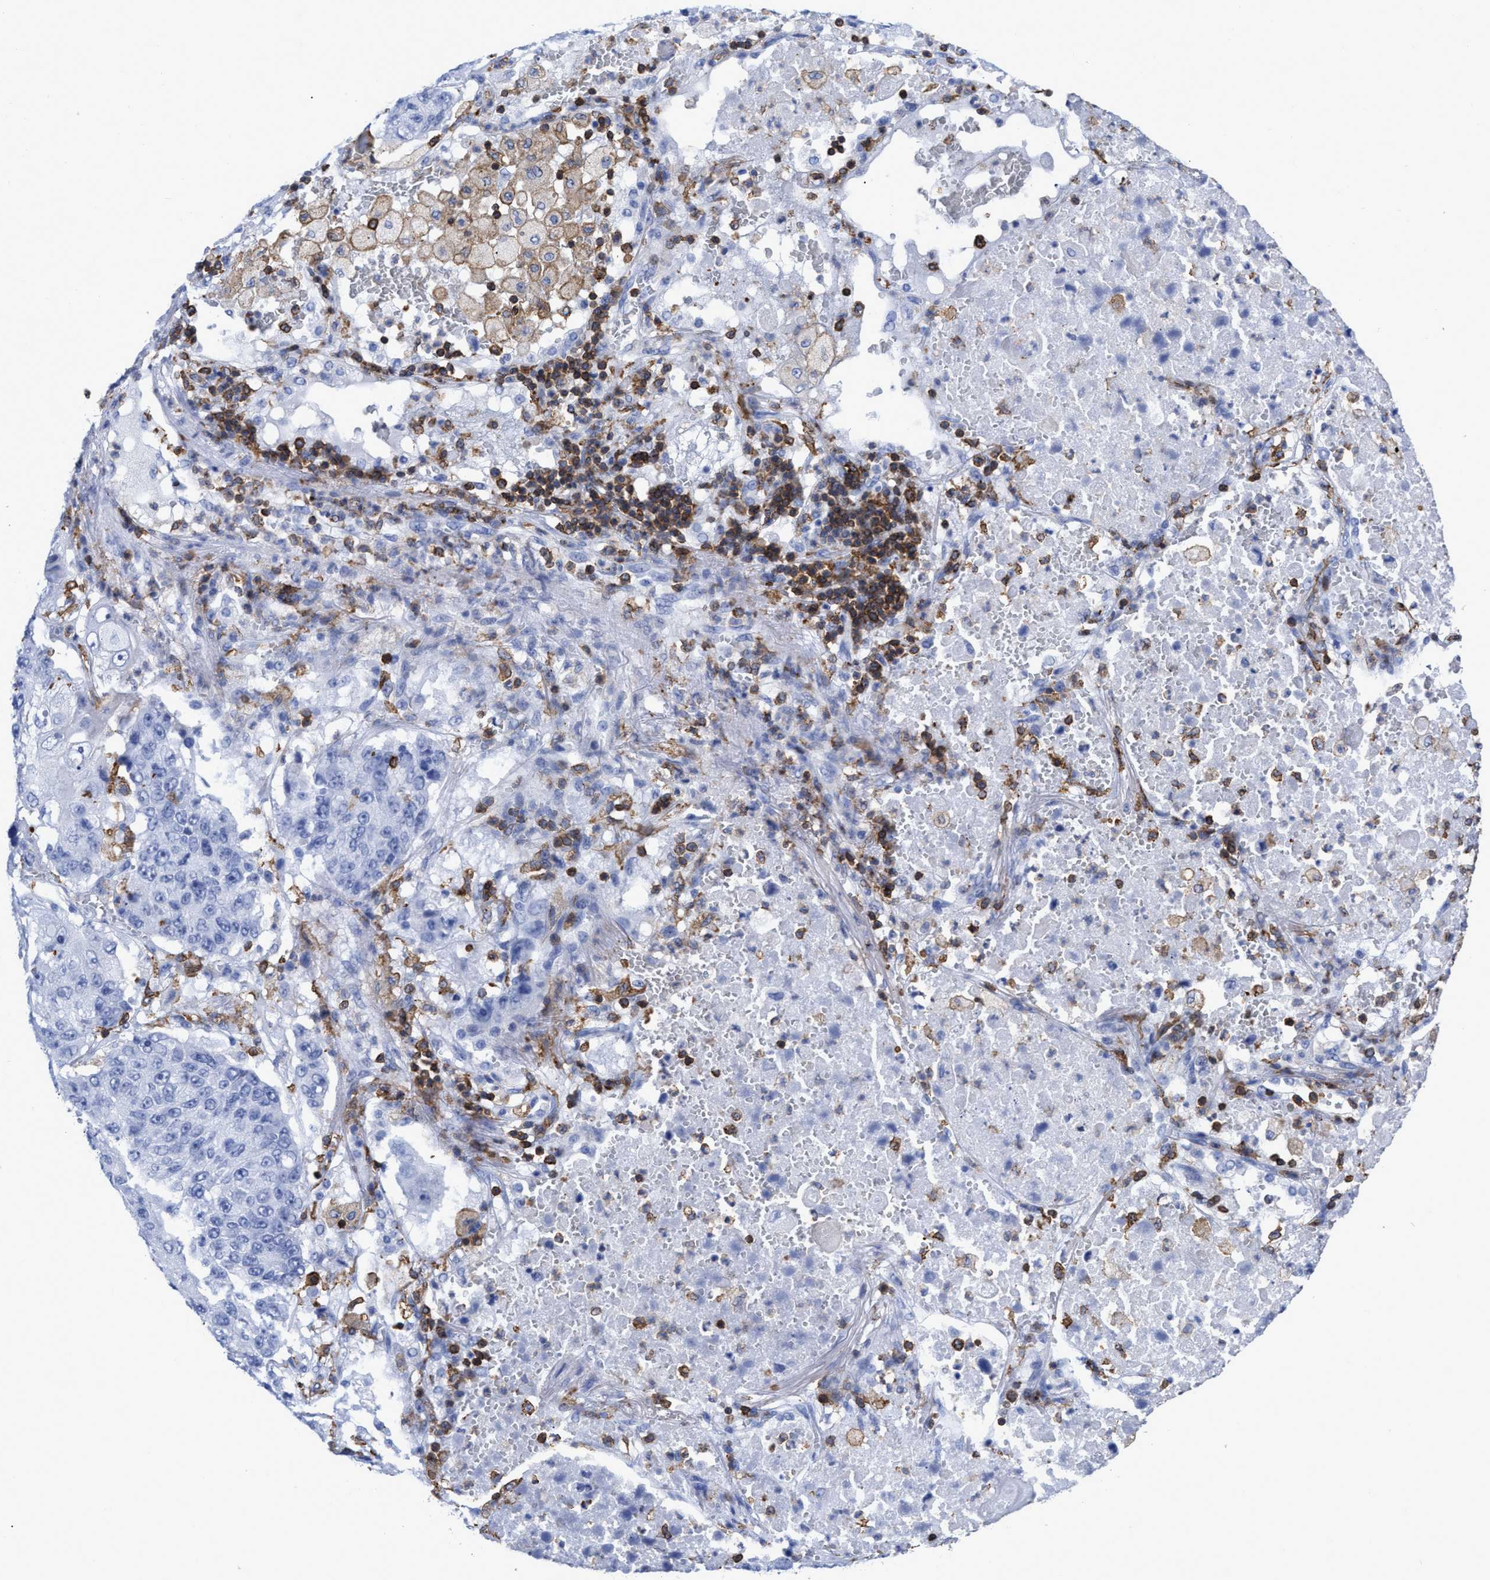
{"staining": {"intensity": "negative", "quantity": "none", "location": "none"}, "tissue": "lung cancer", "cell_type": "Tumor cells", "image_type": "cancer", "snomed": [{"axis": "morphology", "description": "Squamous cell carcinoma, NOS"}, {"axis": "topography", "description": "Lung"}], "caption": "Micrograph shows no protein positivity in tumor cells of lung squamous cell carcinoma tissue.", "gene": "HCLS1", "patient": {"sex": "male", "age": 61}}